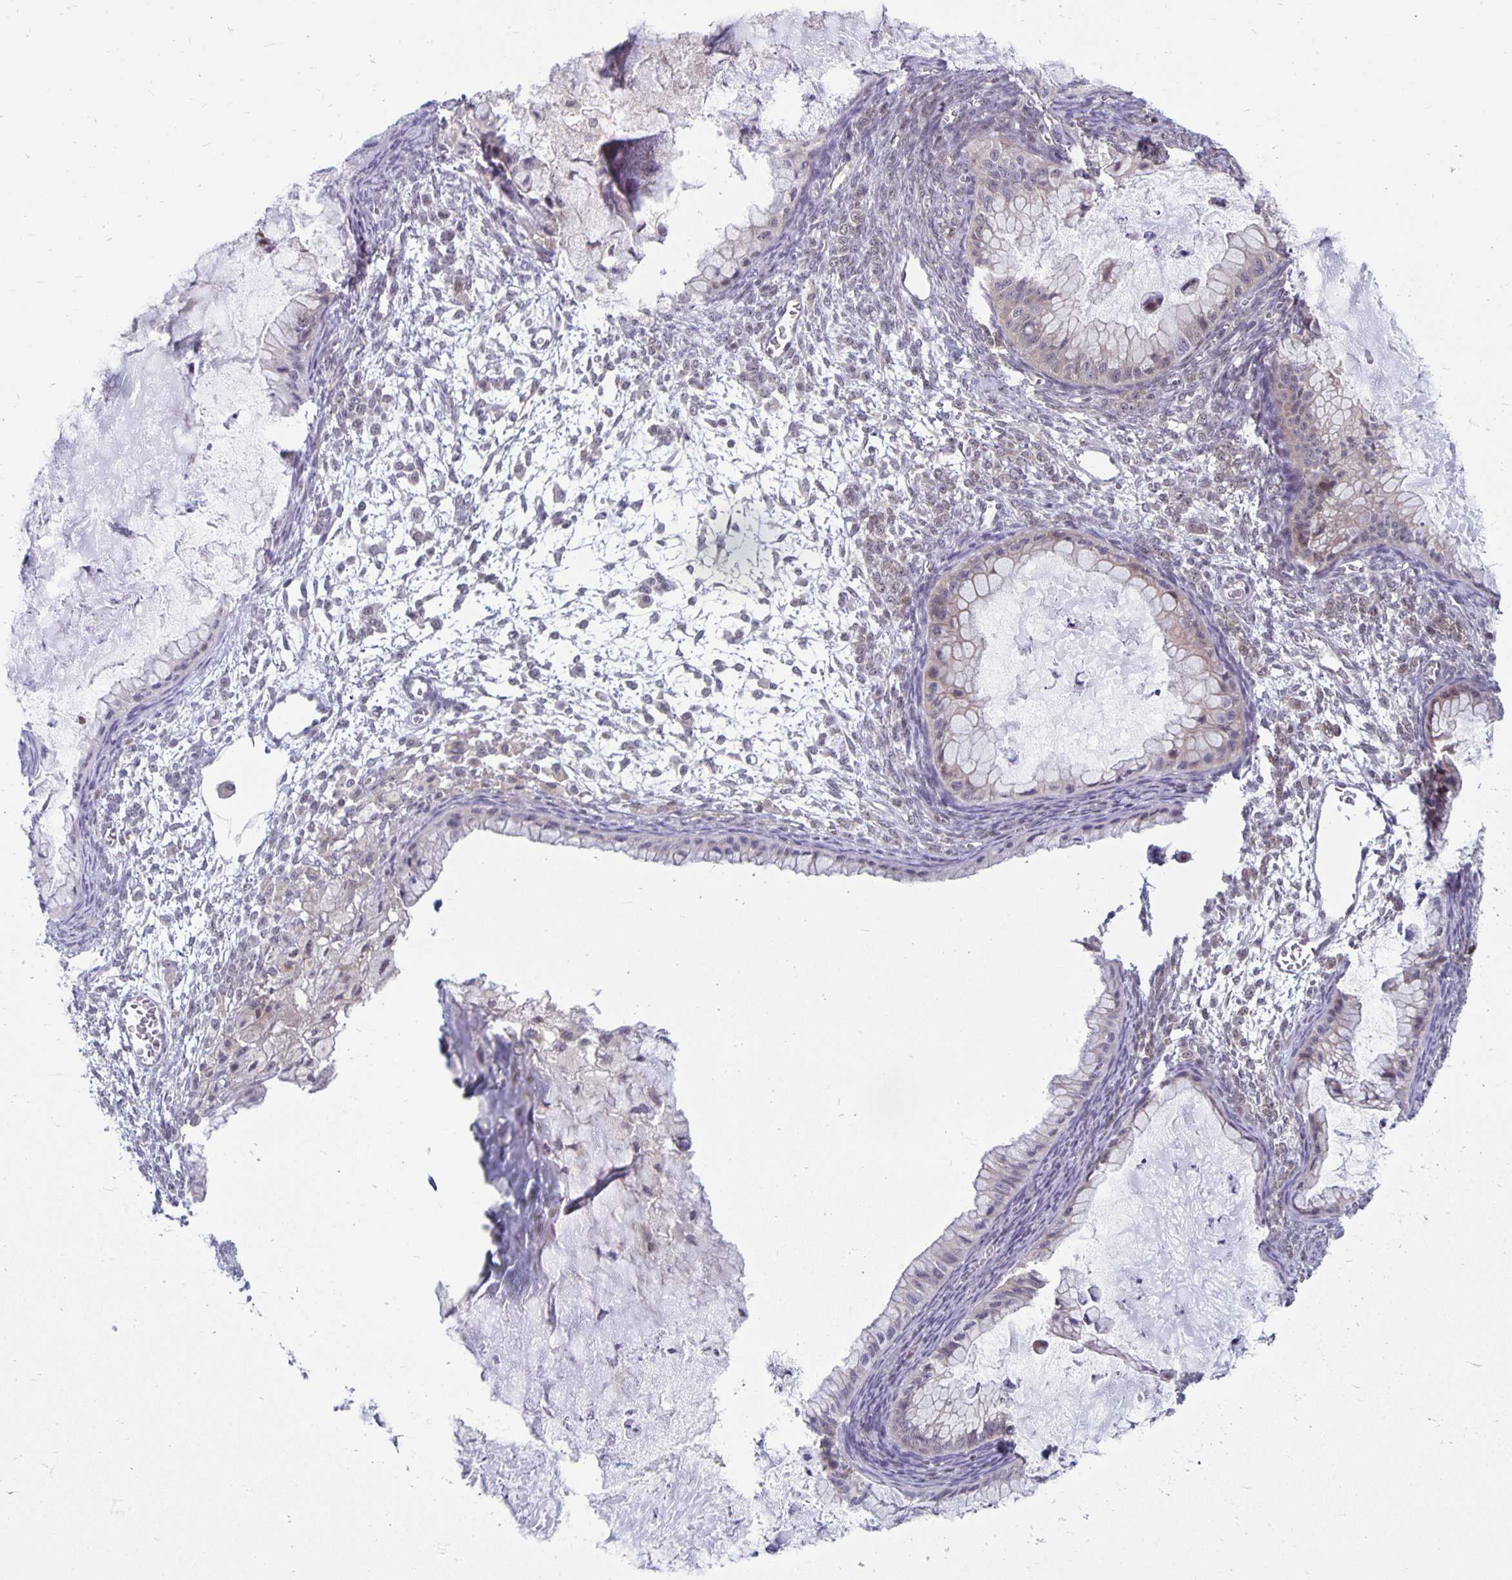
{"staining": {"intensity": "weak", "quantity": "<25%", "location": "cytoplasmic/membranous,nuclear"}, "tissue": "ovarian cancer", "cell_type": "Tumor cells", "image_type": "cancer", "snomed": [{"axis": "morphology", "description": "Cystadenocarcinoma, mucinous, NOS"}, {"axis": "topography", "description": "Ovary"}], "caption": "A high-resolution histopathology image shows immunohistochemistry (IHC) staining of mucinous cystadenocarcinoma (ovarian), which exhibits no significant expression in tumor cells.", "gene": "EXOC6B", "patient": {"sex": "female", "age": 72}}